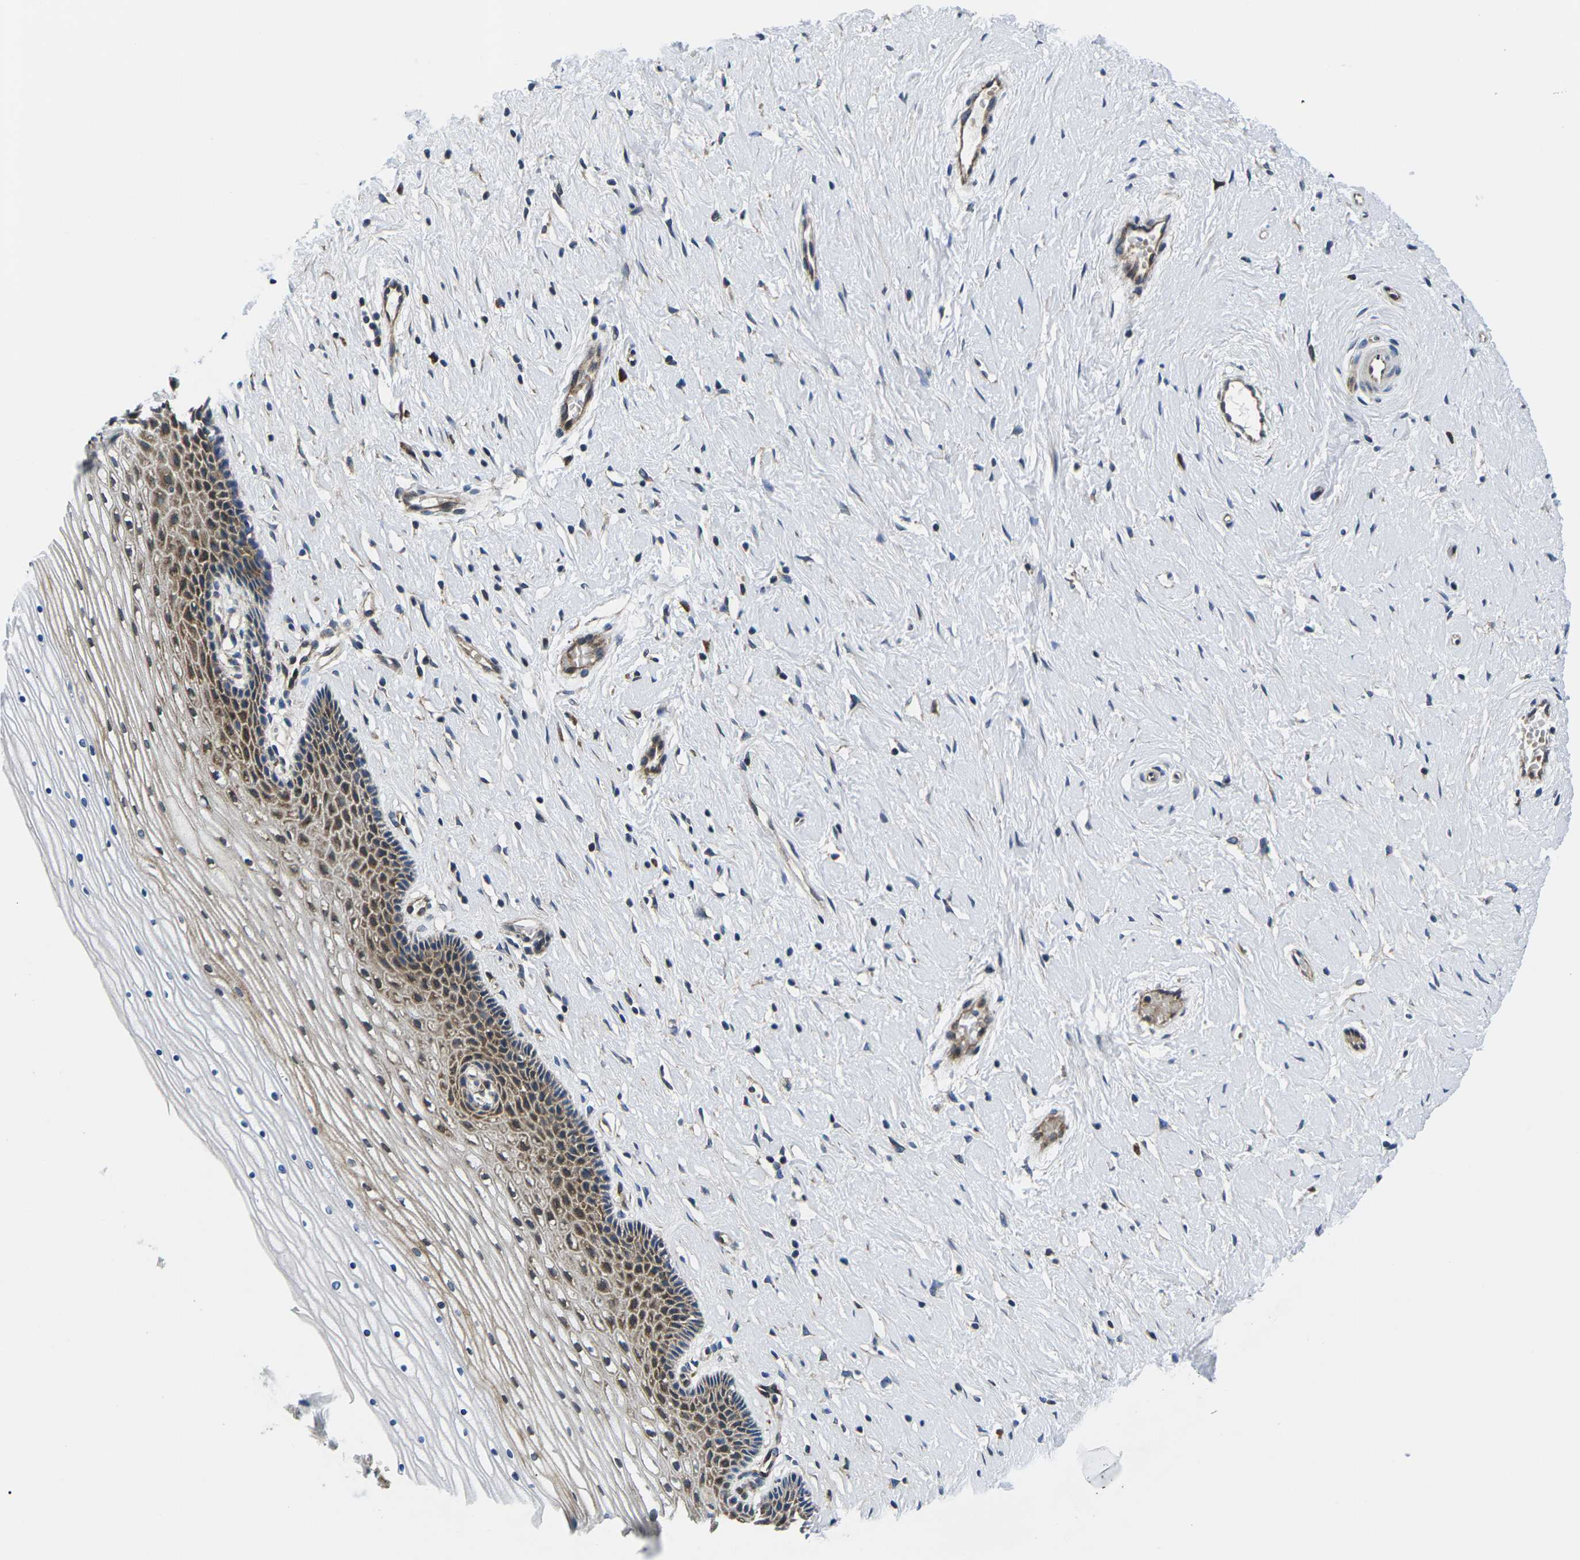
{"staining": {"intensity": "strong", "quantity": ">75%", "location": "cytoplasmic/membranous"}, "tissue": "cervix", "cell_type": "Glandular cells", "image_type": "normal", "snomed": [{"axis": "morphology", "description": "Normal tissue, NOS"}, {"axis": "topography", "description": "Cervix"}], "caption": "An immunohistochemistry image of benign tissue is shown. Protein staining in brown highlights strong cytoplasmic/membranous positivity in cervix within glandular cells.", "gene": "EIF4E", "patient": {"sex": "female", "age": 39}}